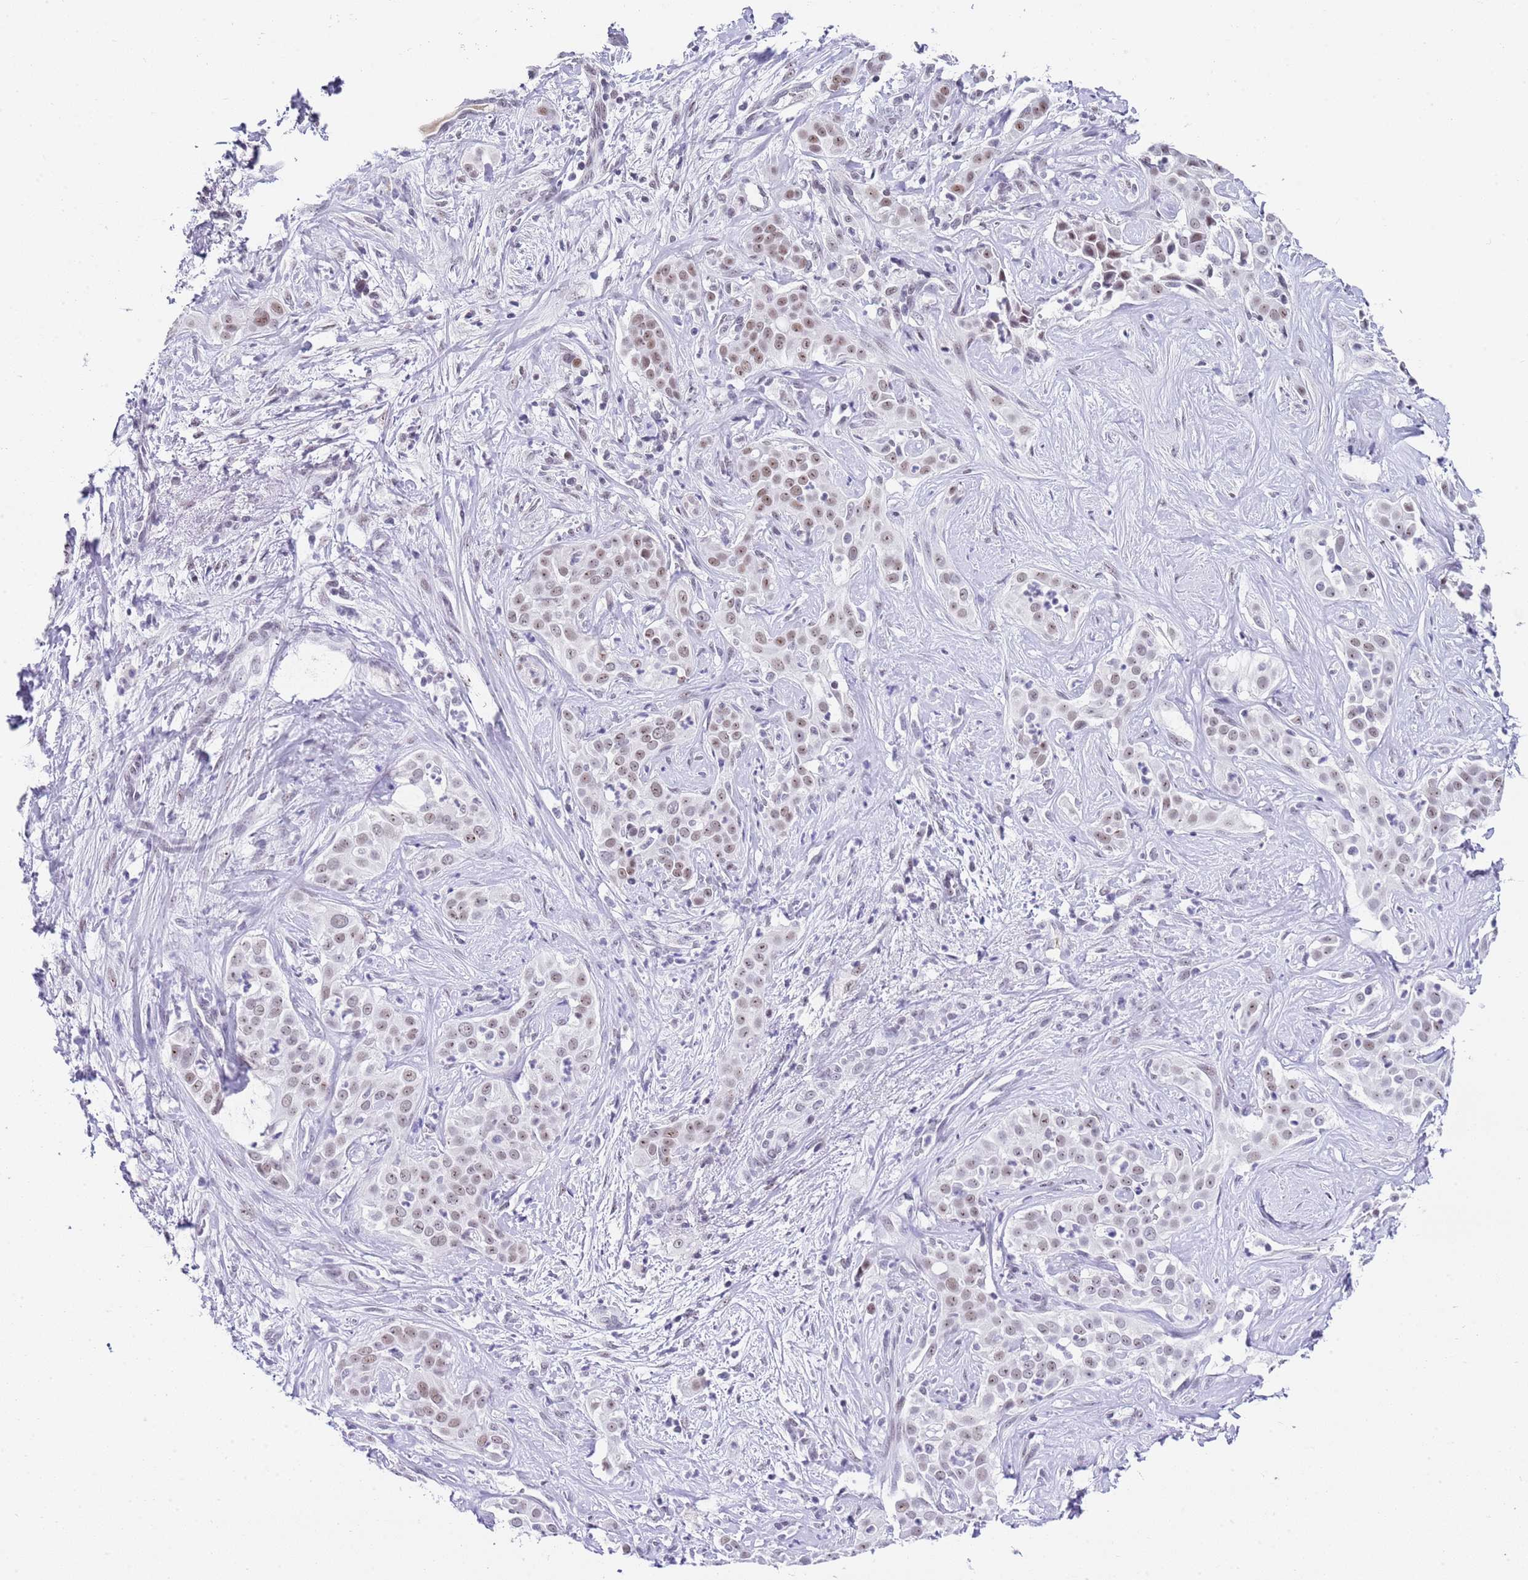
{"staining": {"intensity": "weak", "quantity": ">75%", "location": "nuclear"}, "tissue": "liver cancer", "cell_type": "Tumor cells", "image_type": "cancer", "snomed": [{"axis": "morphology", "description": "Cholangiocarcinoma"}, {"axis": "topography", "description": "Liver"}], "caption": "A brown stain labels weak nuclear positivity of a protein in human liver cancer tumor cells.", "gene": "NOP56", "patient": {"sex": "male", "age": 67}}